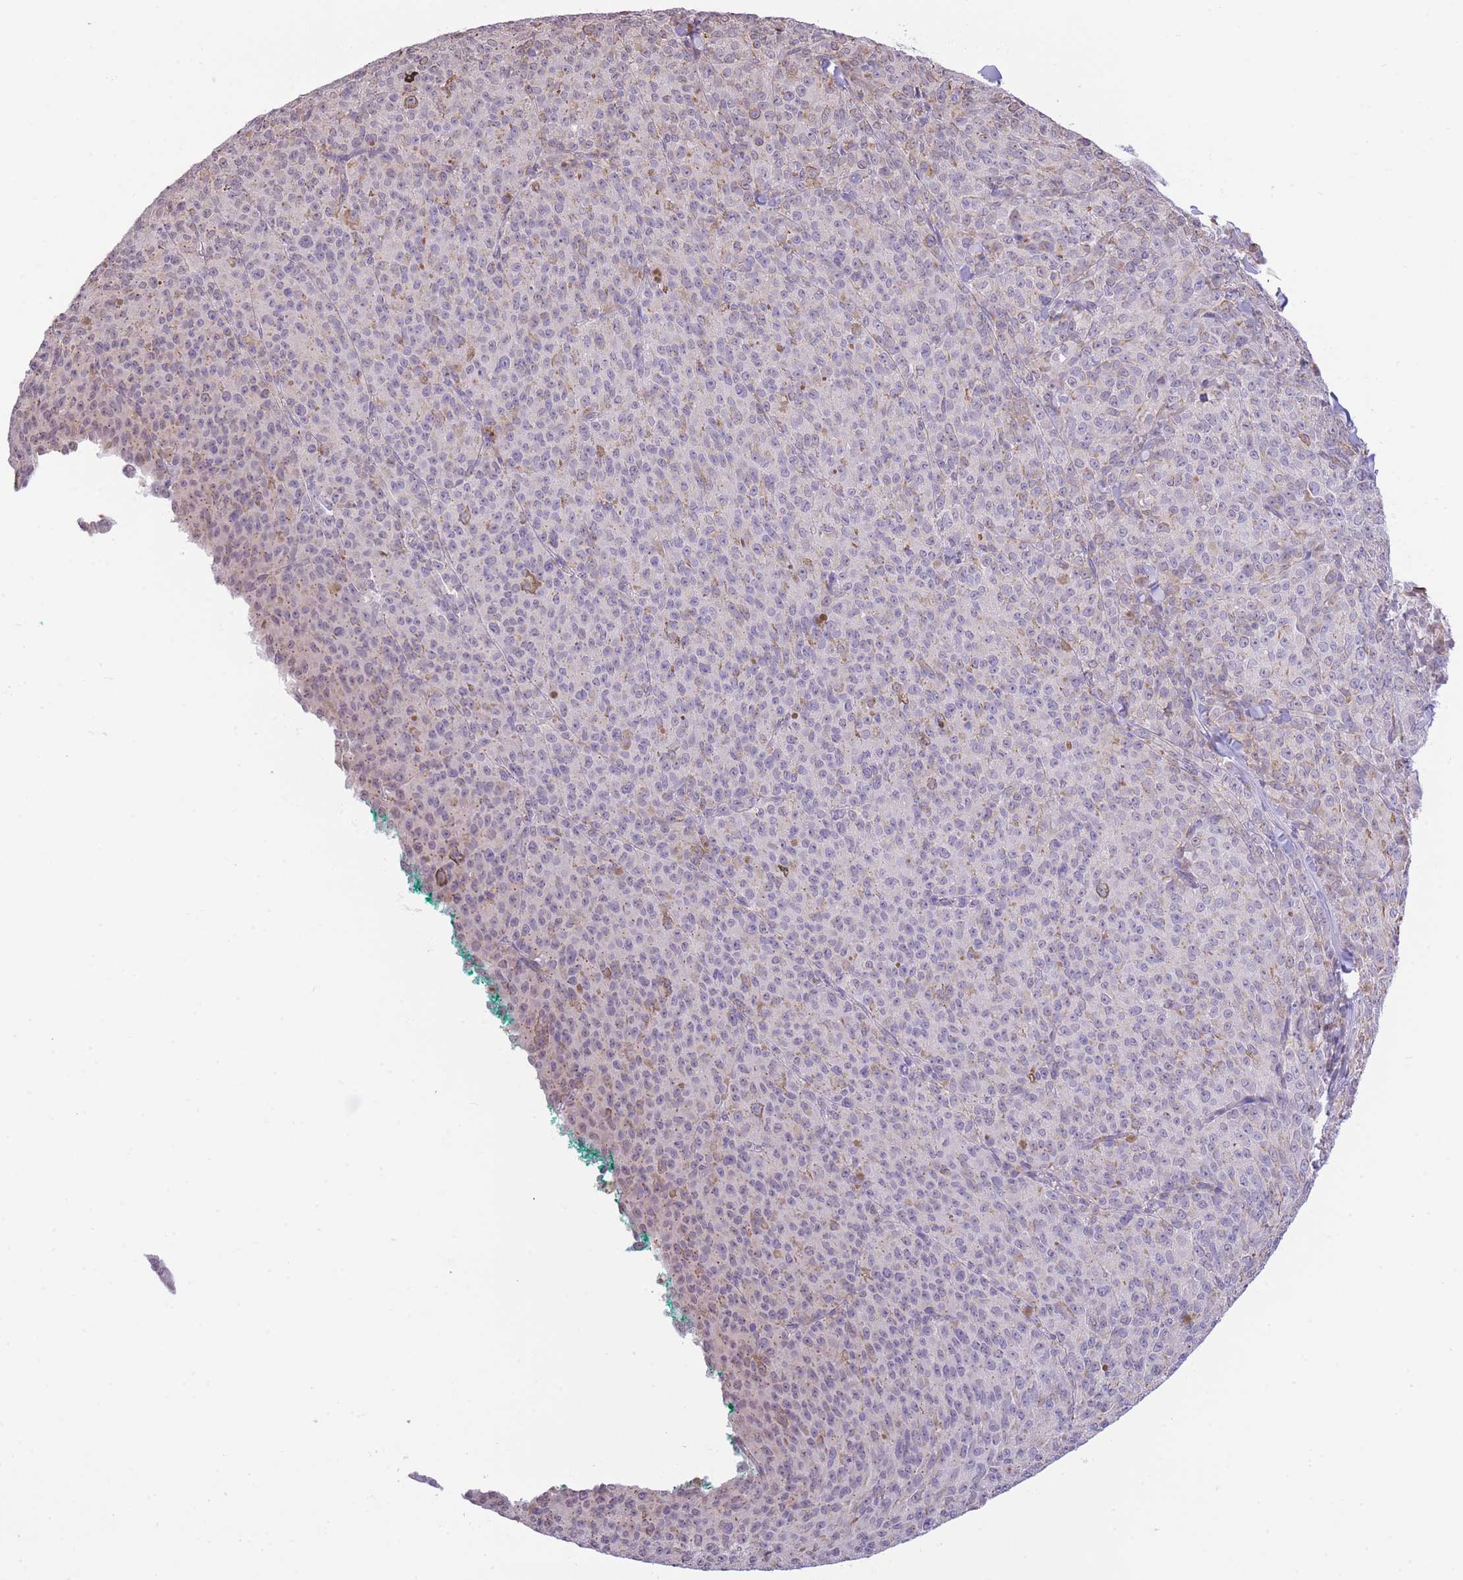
{"staining": {"intensity": "weak", "quantity": "<25%", "location": "cytoplasmic/membranous"}, "tissue": "melanoma", "cell_type": "Tumor cells", "image_type": "cancer", "snomed": [{"axis": "morphology", "description": "Malignant melanoma, NOS"}, {"axis": "topography", "description": "Skin"}], "caption": "Human malignant melanoma stained for a protein using immunohistochemistry exhibits no expression in tumor cells.", "gene": "PSG8", "patient": {"sex": "female", "age": 52}}